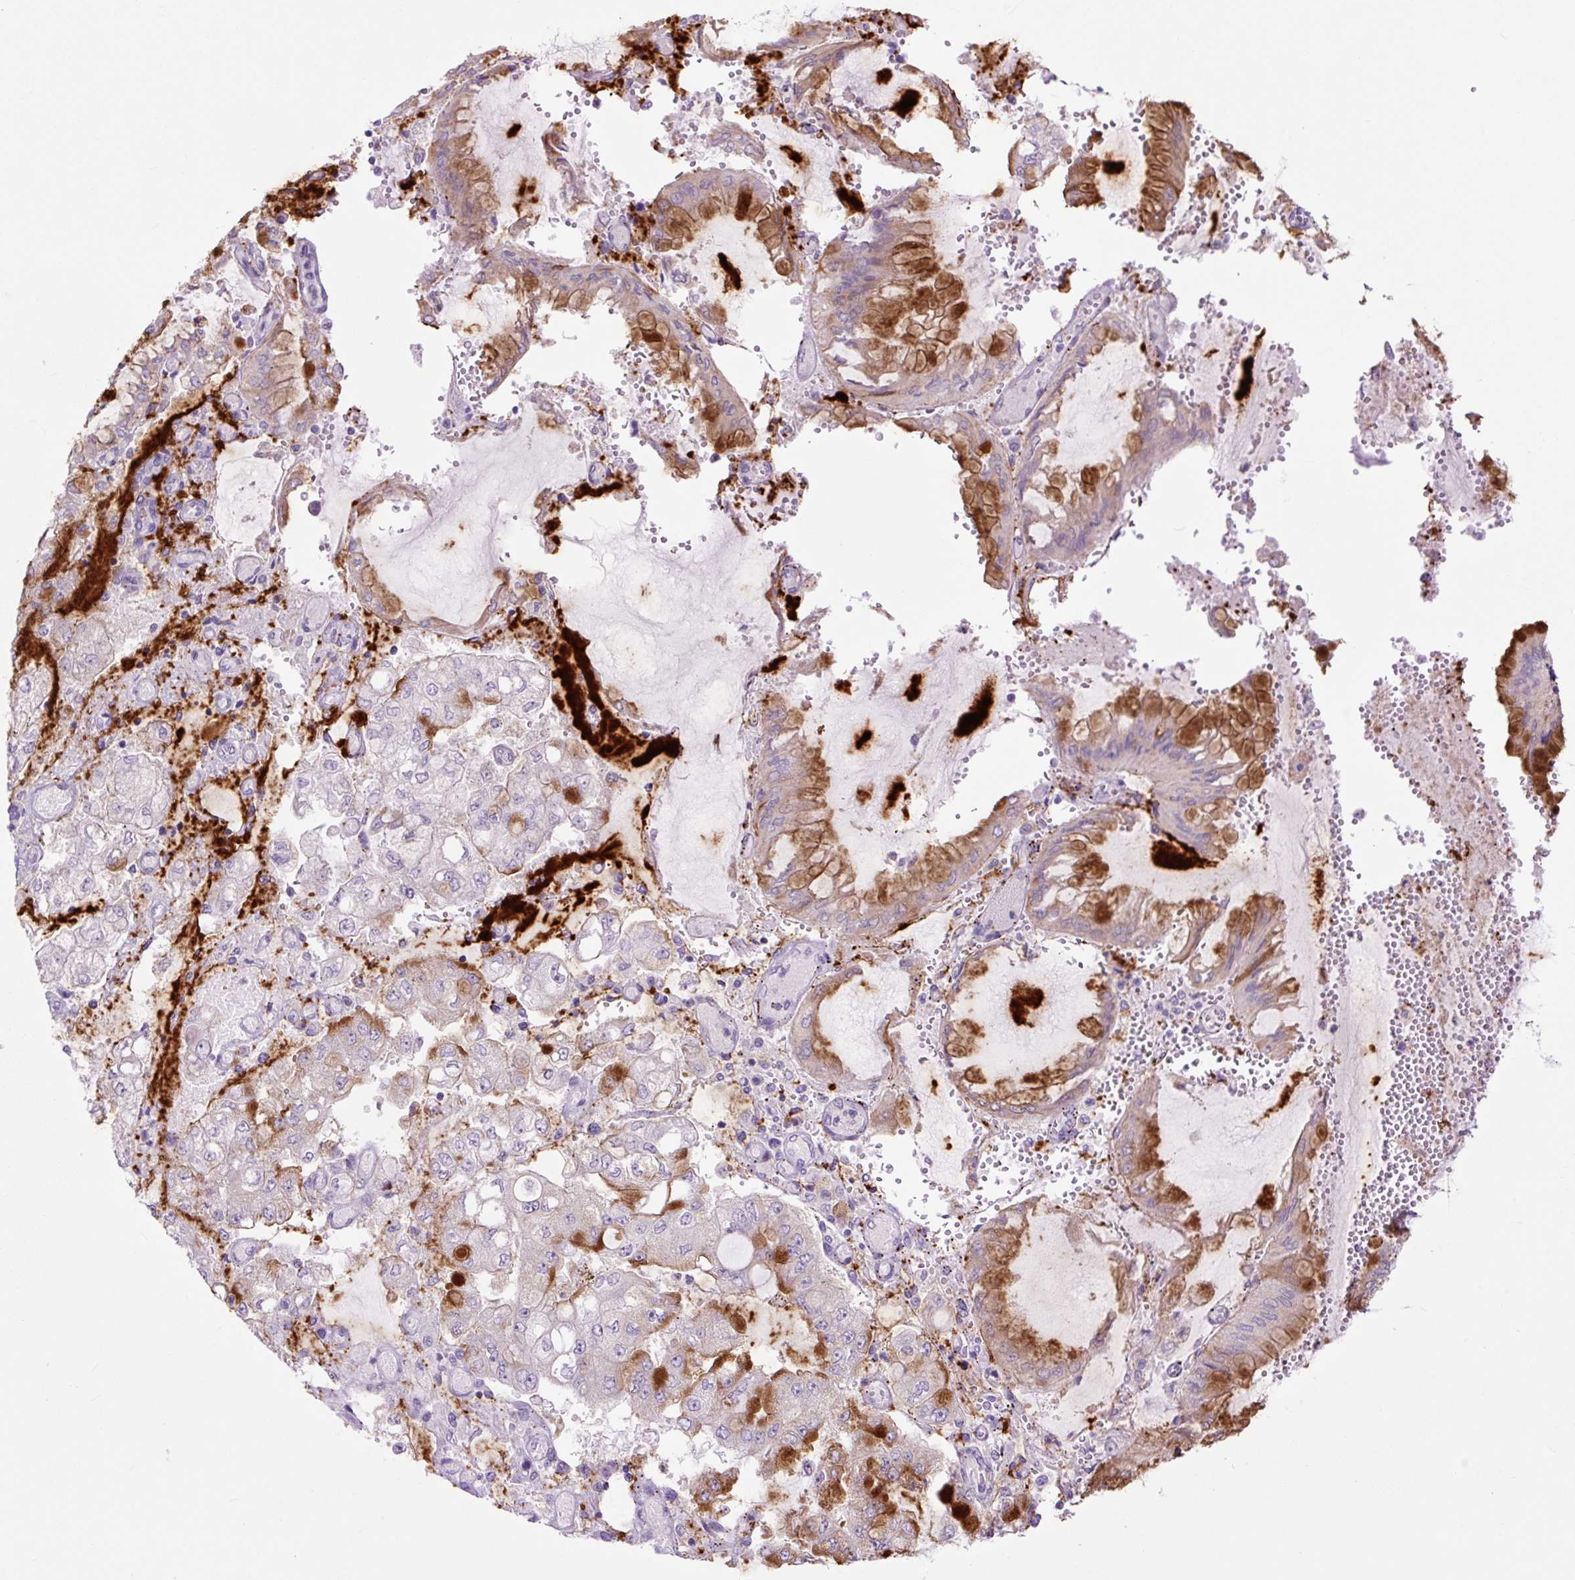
{"staining": {"intensity": "moderate", "quantity": "25%-75%", "location": "cytoplasmic/membranous"}, "tissue": "stomach cancer", "cell_type": "Tumor cells", "image_type": "cancer", "snomed": [{"axis": "morphology", "description": "Adenocarcinoma, NOS"}, {"axis": "topography", "description": "Stomach"}], "caption": "Immunohistochemical staining of adenocarcinoma (stomach) exhibits medium levels of moderate cytoplasmic/membranous expression in about 25%-75% of tumor cells.", "gene": "TFF2", "patient": {"sex": "male", "age": 76}}